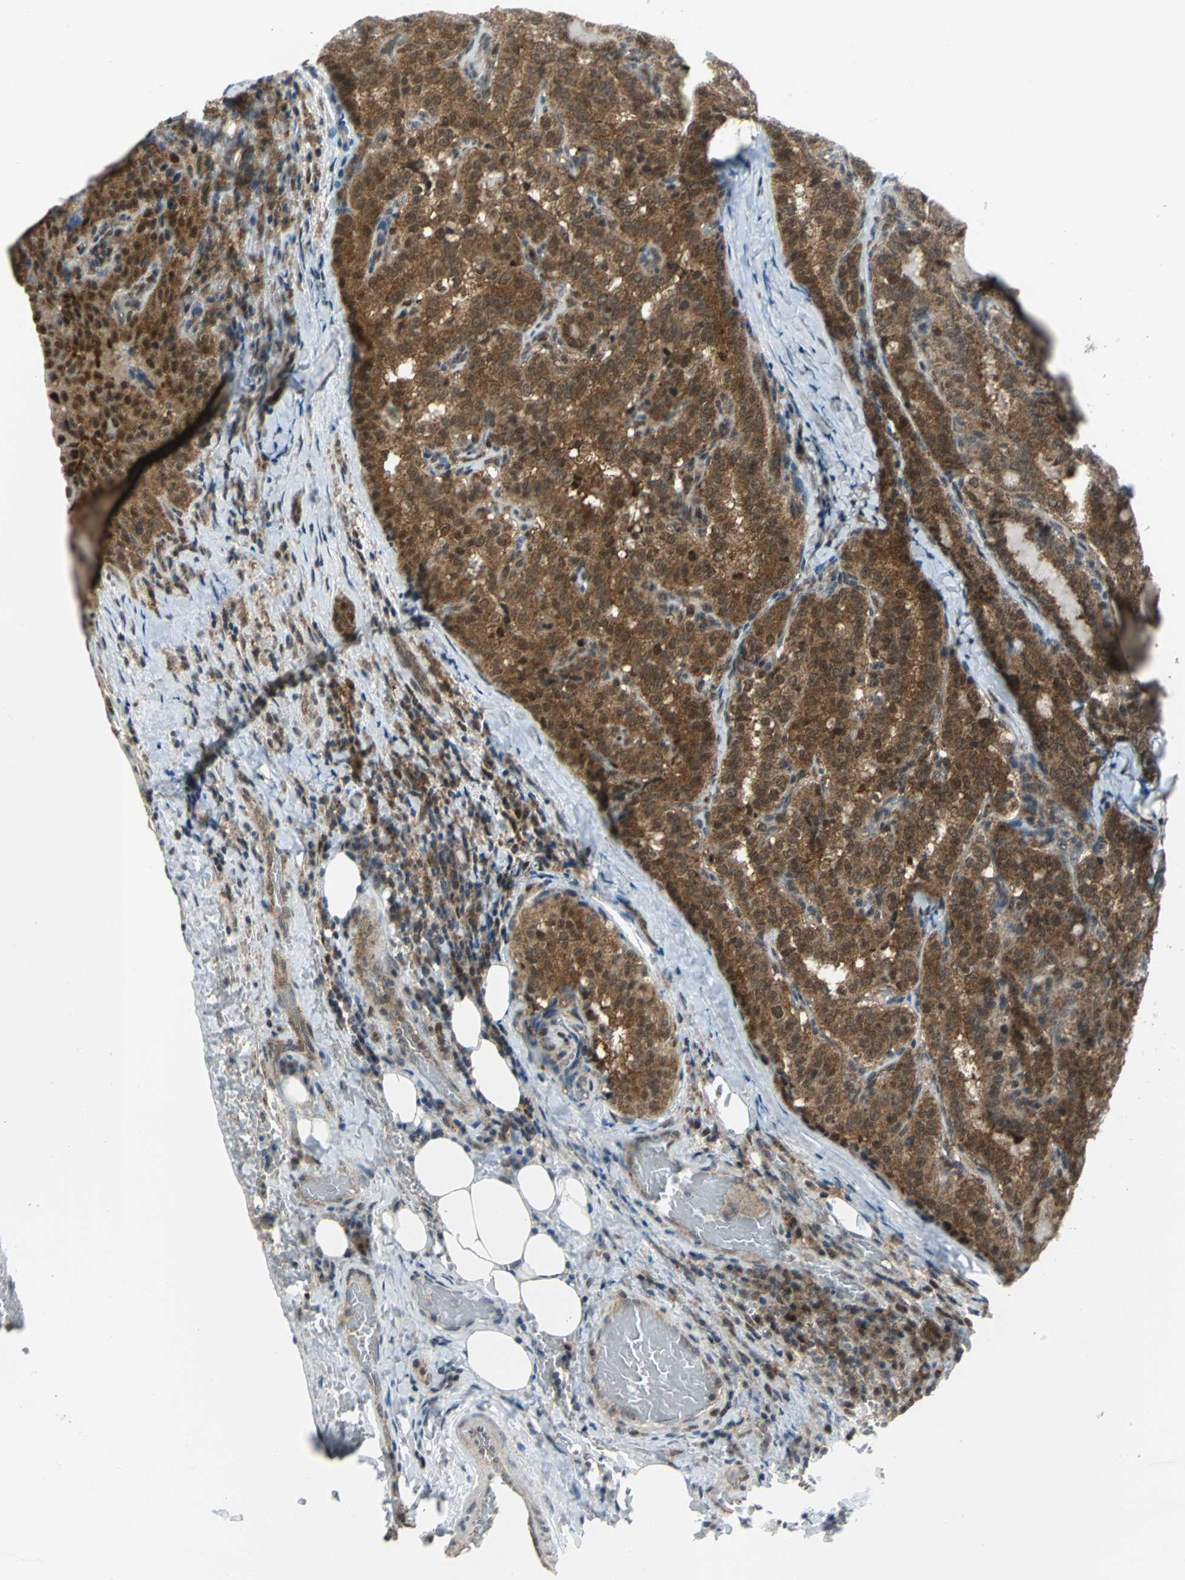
{"staining": {"intensity": "moderate", "quantity": ">75%", "location": "cytoplasmic/membranous"}, "tissue": "thyroid cancer", "cell_type": "Tumor cells", "image_type": "cancer", "snomed": [{"axis": "morphology", "description": "Papillary adenocarcinoma, NOS"}, {"axis": "topography", "description": "Thyroid gland"}], "caption": "Thyroid papillary adenocarcinoma stained with a brown dye displays moderate cytoplasmic/membranous positive expression in about >75% of tumor cells.", "gene": "PSMA4", "patient": {"sex": "female", "age": 30}}